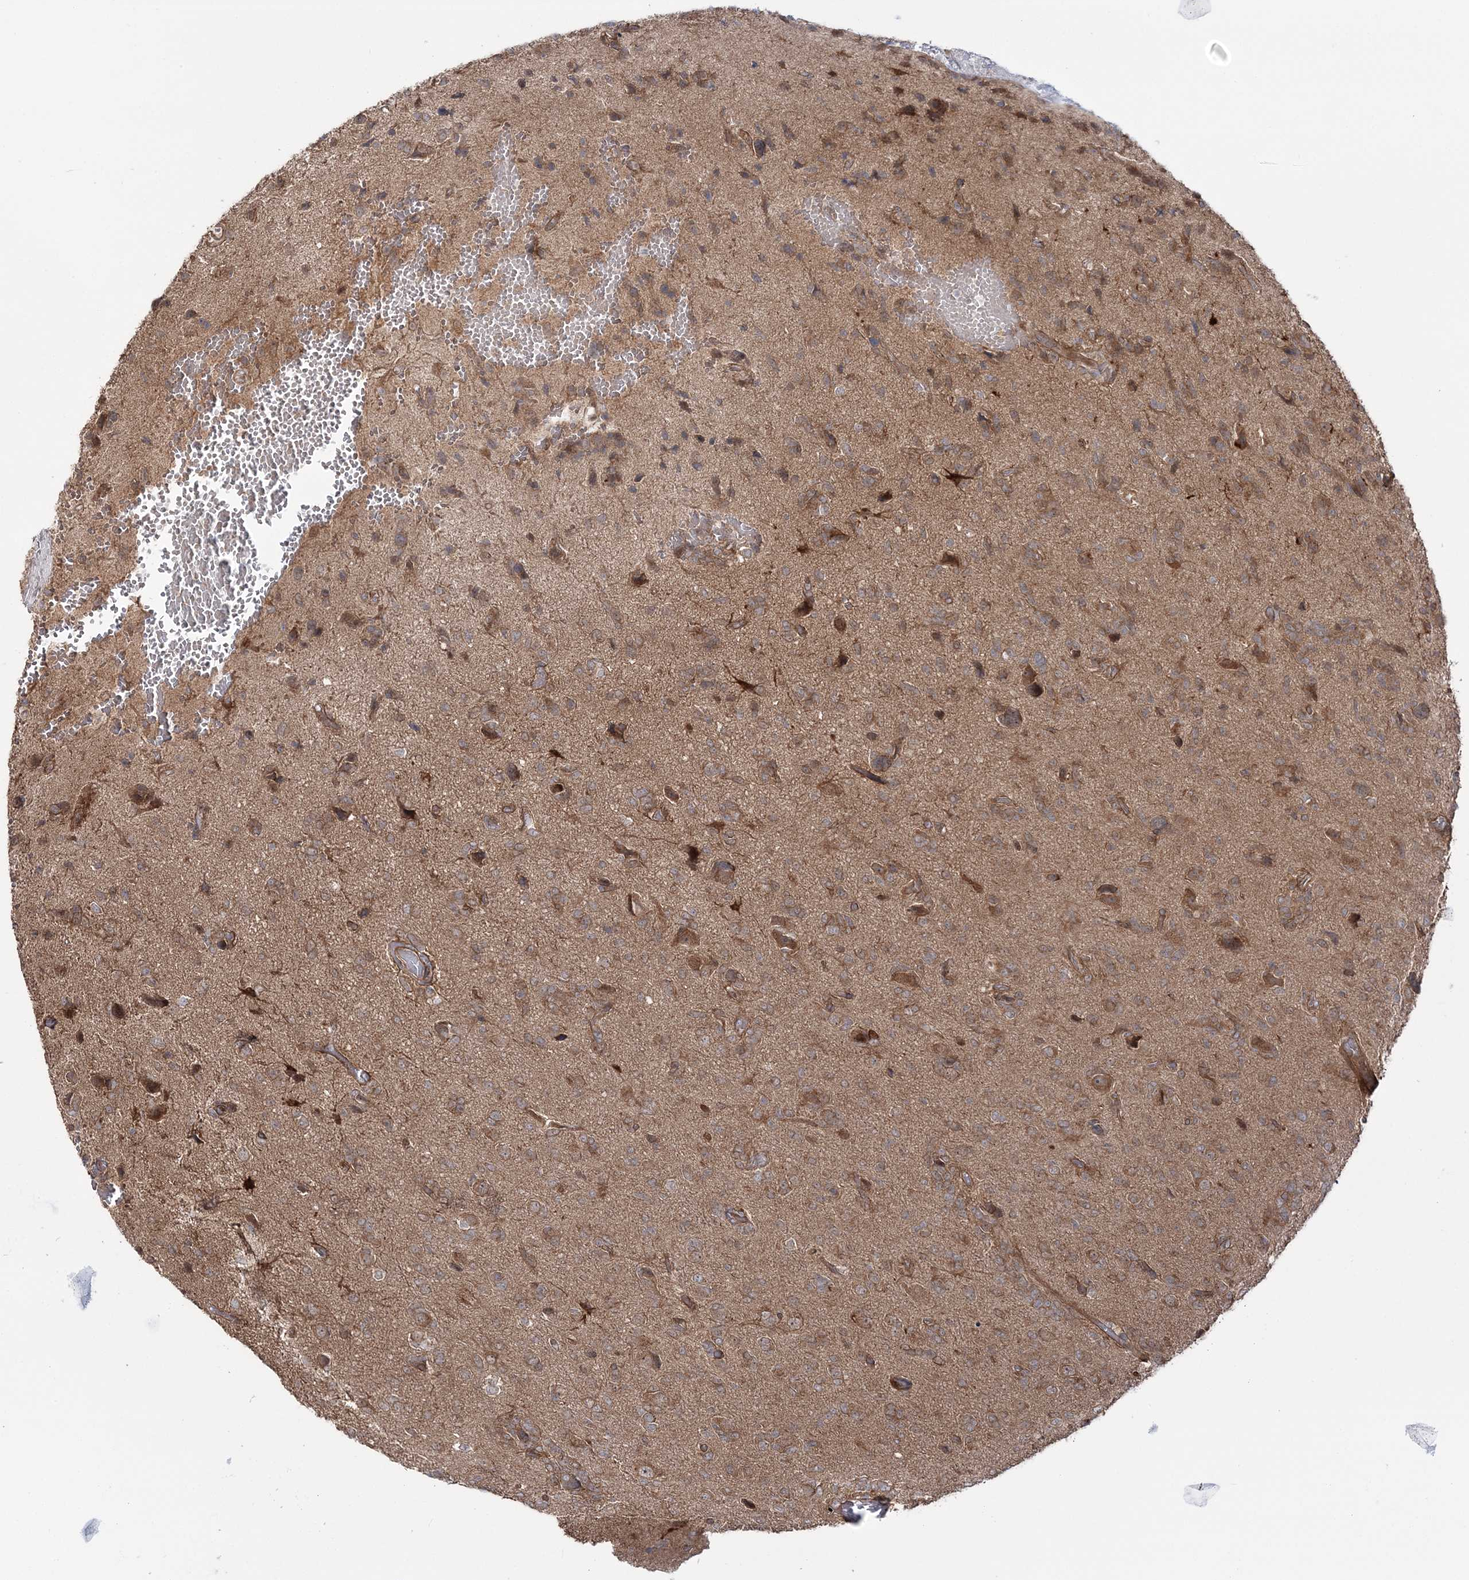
{"staining": {"intensity": "moderate", "quantity": ">75%", "location": "cytoplasmic/membranous"}, "tissue": "glioma", "cell_type": "Tumor cells", "image_type": "cancer", "snomed": [{"axis": "morphology", "description": "Glioma, malignant, High grade"}, {"axis": "topography", "description": "Brain"}], "caption": "Protein analysis of high-grade glioma (malignant) tissue demonstrates moderate cytoplasmic/membranous expression in about >75% of tumor cells. Using DAB (brown) and hematoxylin (blue) stains, captured at high magnification using brightfield microscopy.", "gene": "MOCS2", "patient": {"sex": "female", "age": 59}}